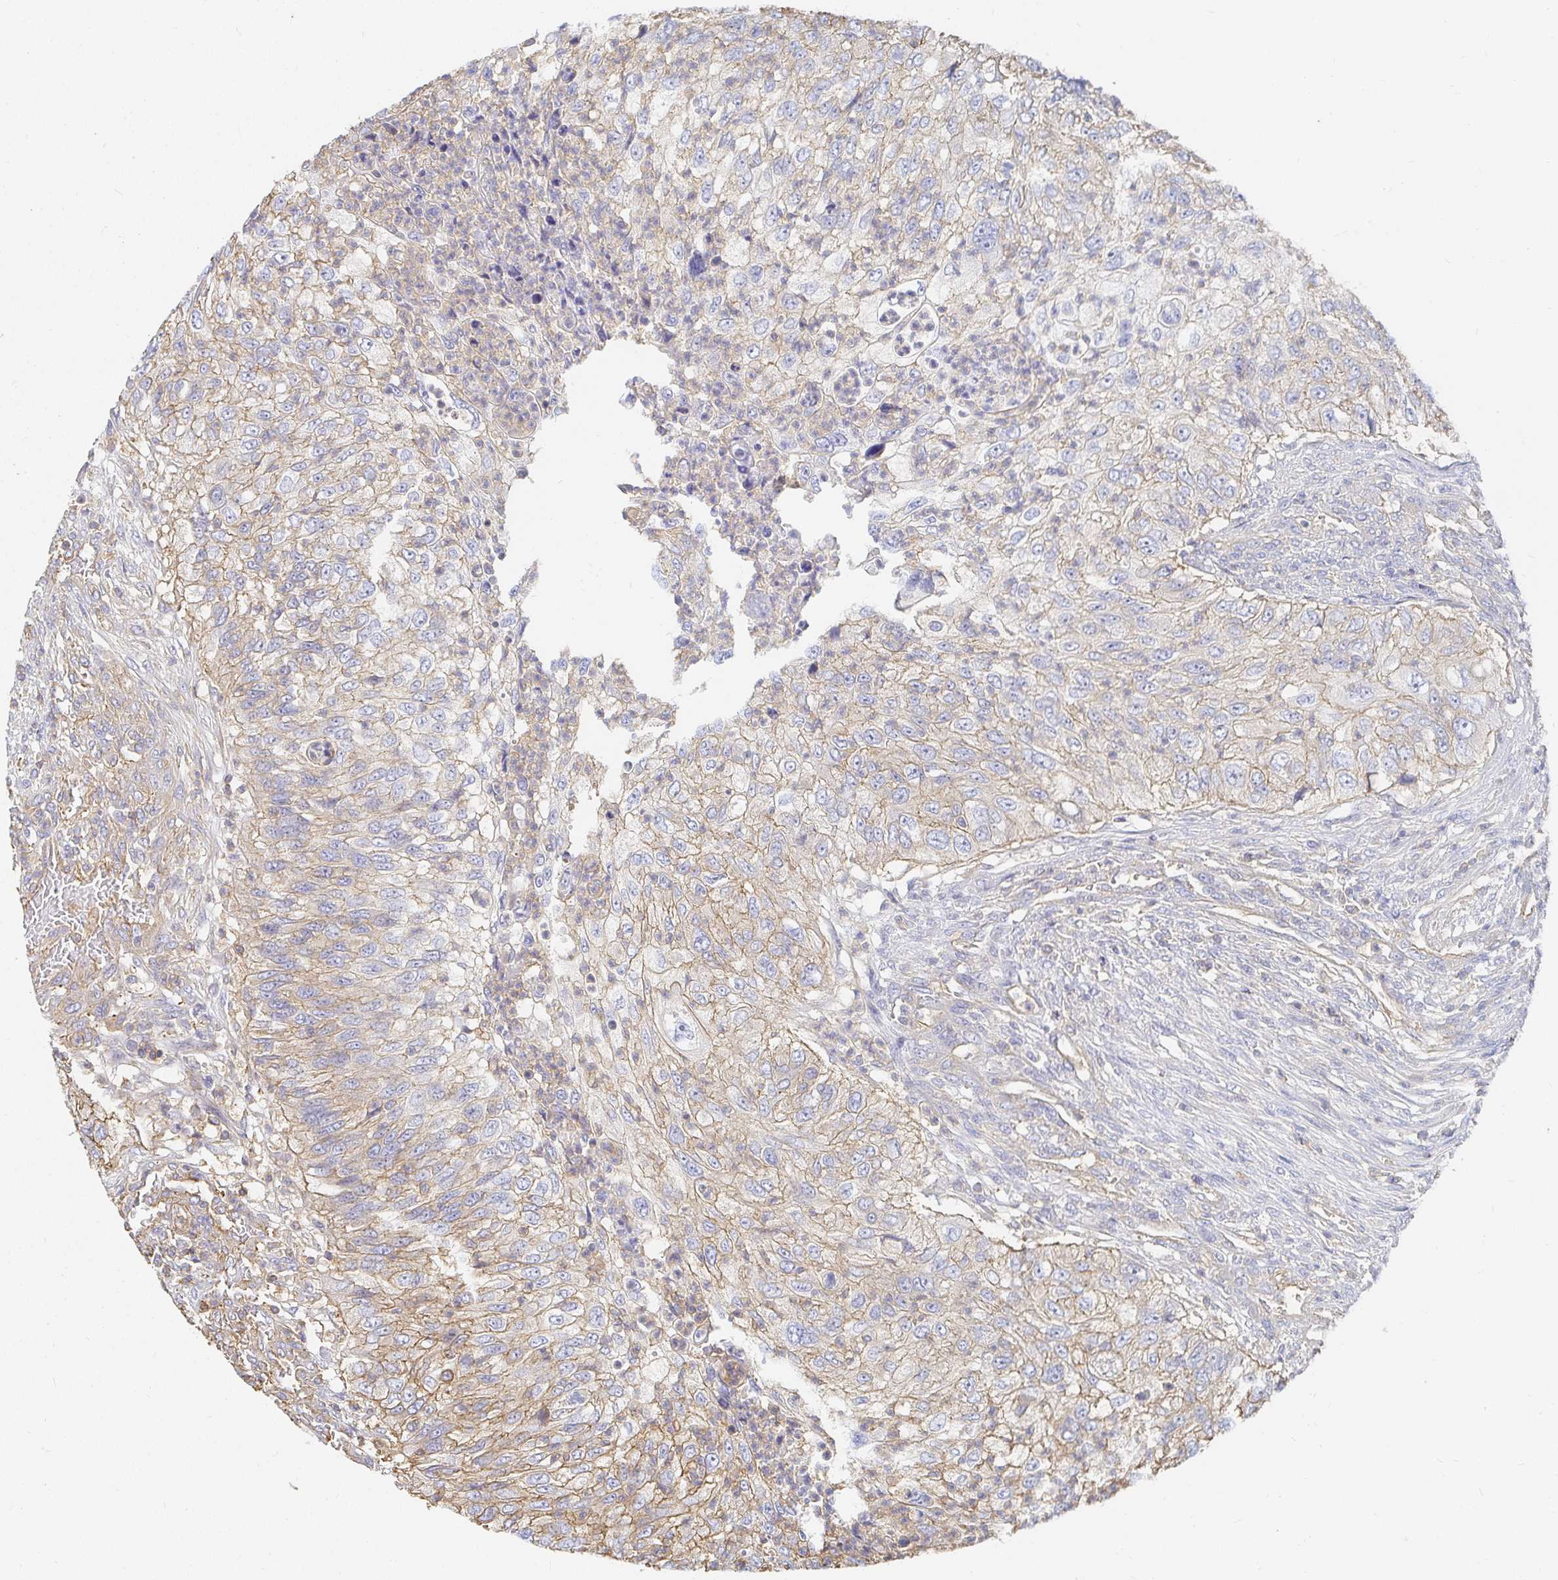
{"staining": {"intensity": "moderate", "quantity": "25%-75%", "location": "cytoplasmic/membranous"}, "tissue": "urothelial cancer", "cell_type": "Tumor cells", "image_type": "cancer", "snomed": [{"axis": "morphology", "description": "Urothelial carcinoma, High grade"}, {"axis": "topography", "description": "Urinary bladder"}], "caption": "IHC micrograph of neoplastic tissue: human urothelial cancer stained using IHC exhibits medium levels of moderate protein expression localized specifically in the cytoplasmic/membranous of tumor cells, appearing as a cytoplasmic/membranous brown color.", "gene": "TSPAN19", "patient": {"sex": "female", "age": 60}}